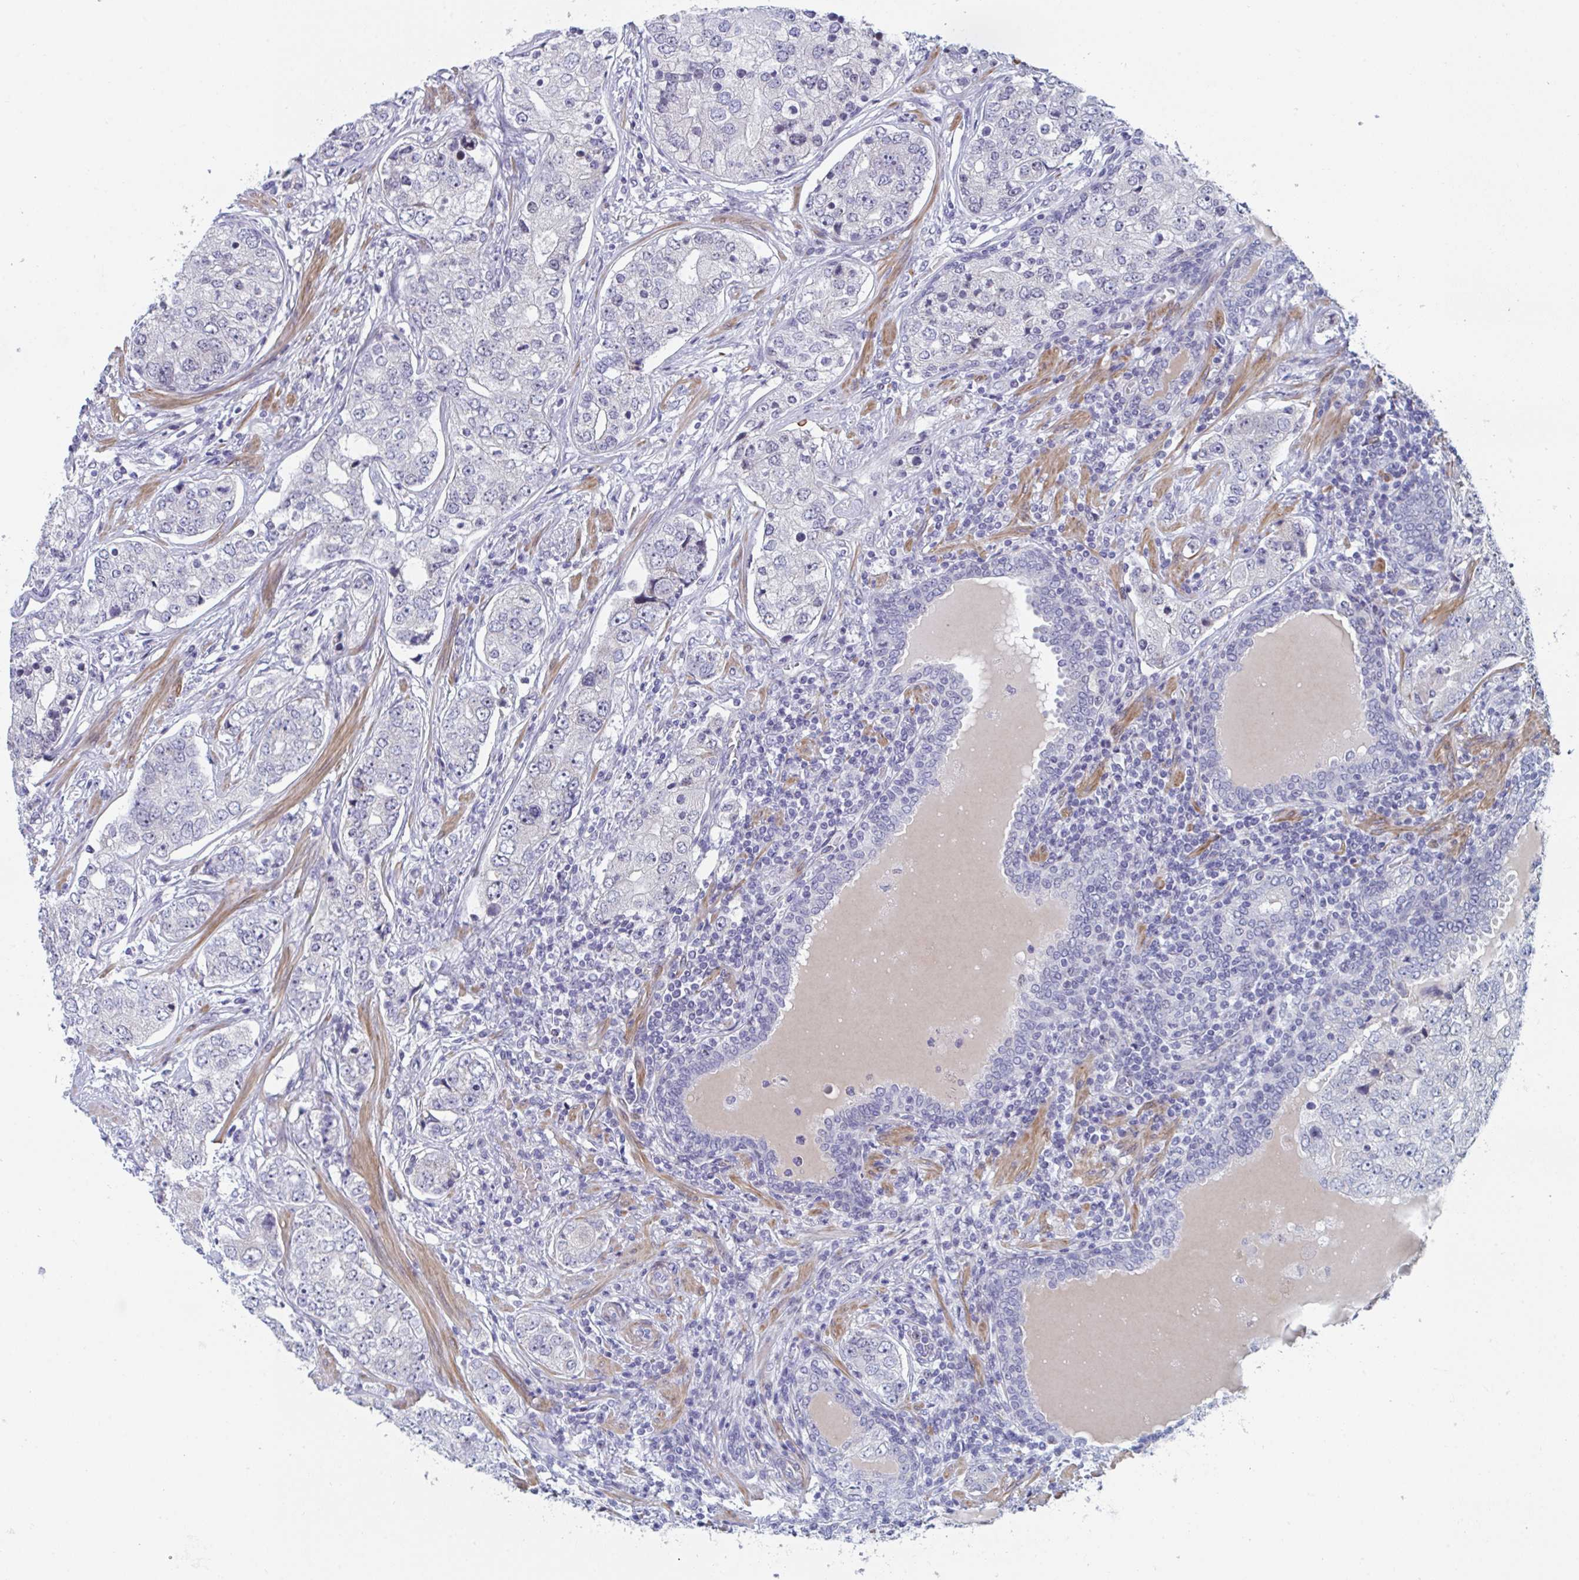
{"staining": {"intensity": "negative", "quantity": "none", "location": "none"}, "tissue": "prostate cancer", "cell_type": "Tumor cells", "image_type": "cancer", "snomed": [{"axis": "morphology", "description": "Adenocarcinoma, High grade"}, {"axis": "topography", "description": "Prostate"}], "caption": "Tumor cells are negative for brown protein staining in prostate adenocarcinoma (high-grade).", "gene": "CENPT", "patient": {"sex": "male", "age": 60}}